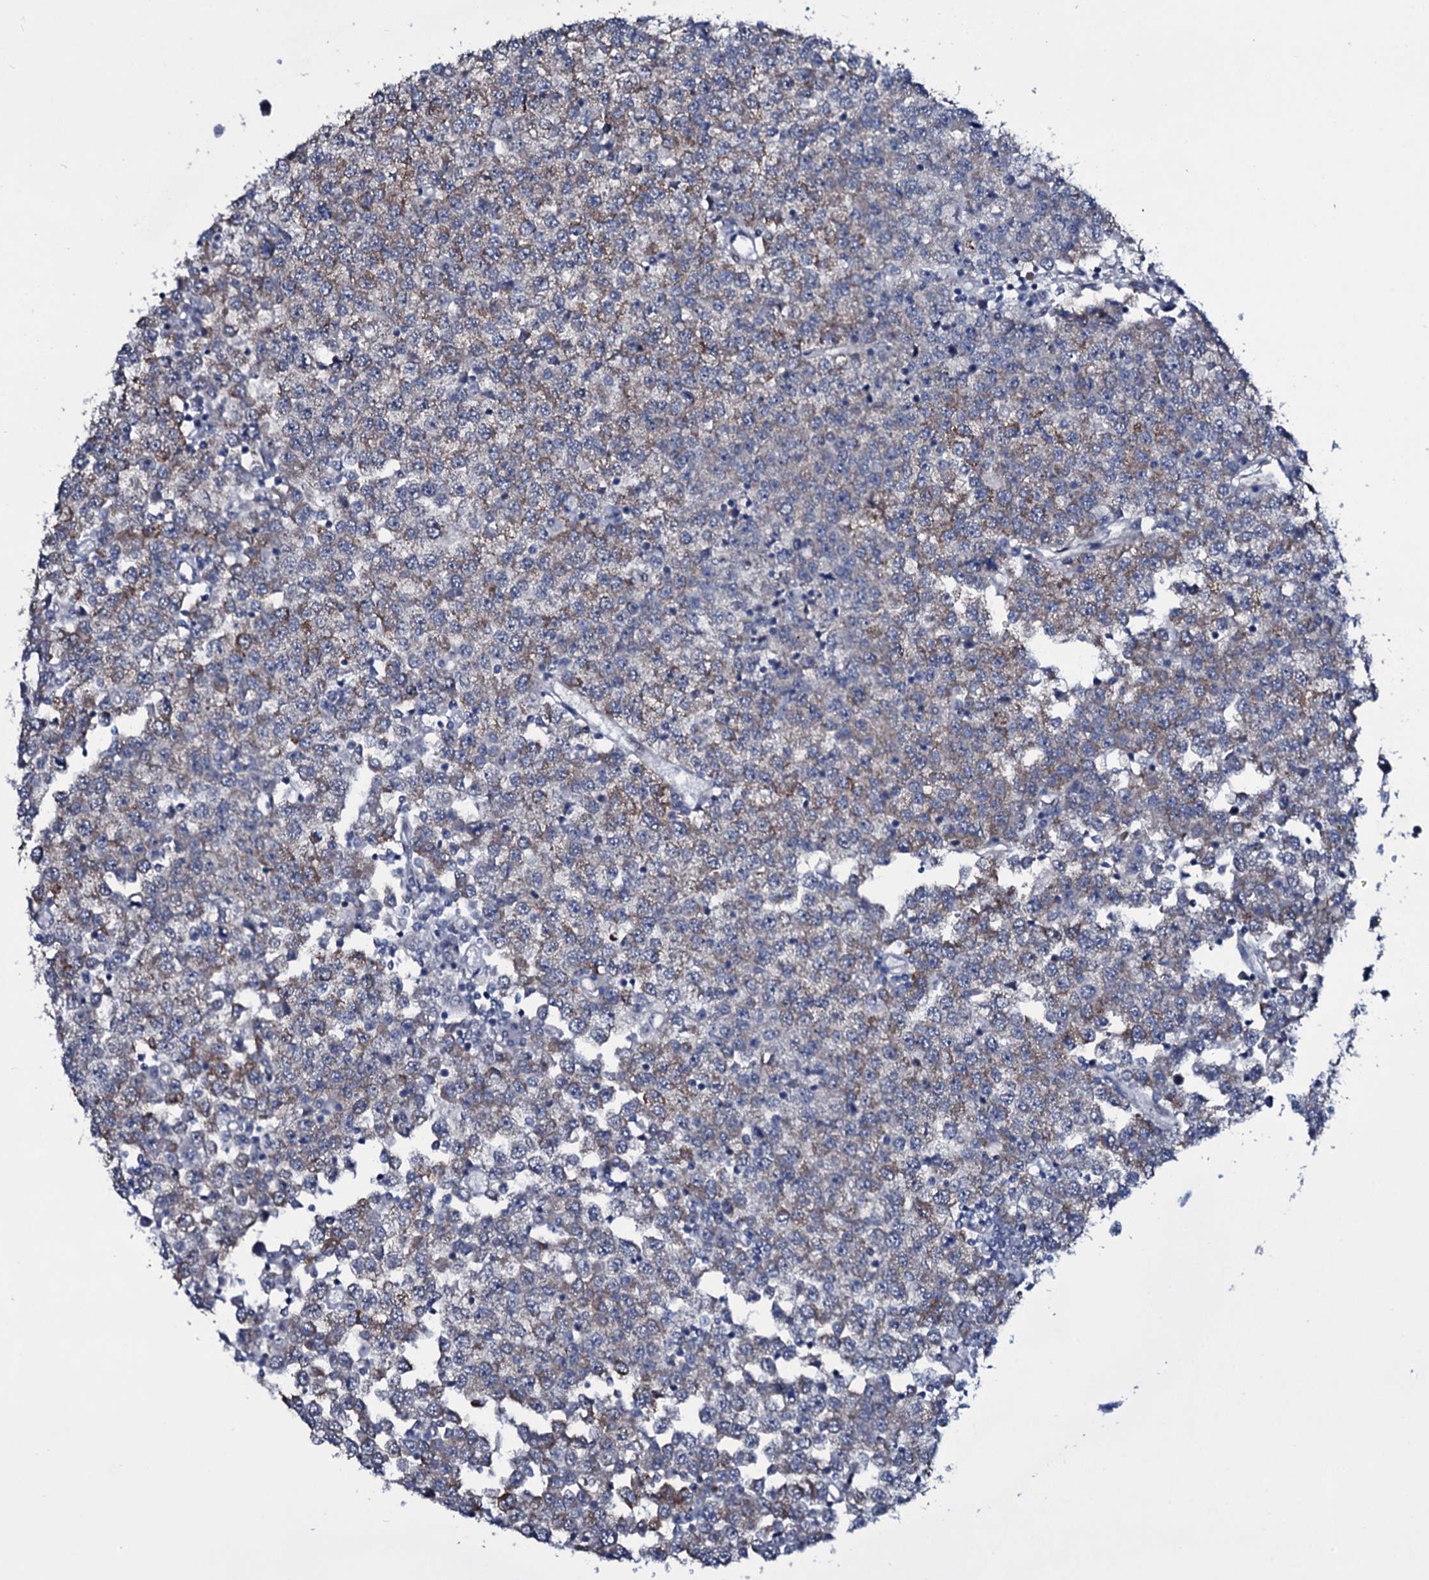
{"staining": {"intensity": "moderate", "quantity": "<25%", "location": "cytoplasmic/membranous"}, "tissue": "testis cancer", "cell_type": "Tumor cells", "image_type": "cancer", "snomed": [{"axis": "morphology", "description": "Seminoma, NOS"}, {"axis": "topography", "description": "Testis"}], "caption": "Protein staining by IHC exhibits moderate cytoplasmic/membranous staining in about <25% of tumor cells in testis seminoma.", "gene": "WIPF3", "patient": {"sex": "male", "age": 65}}